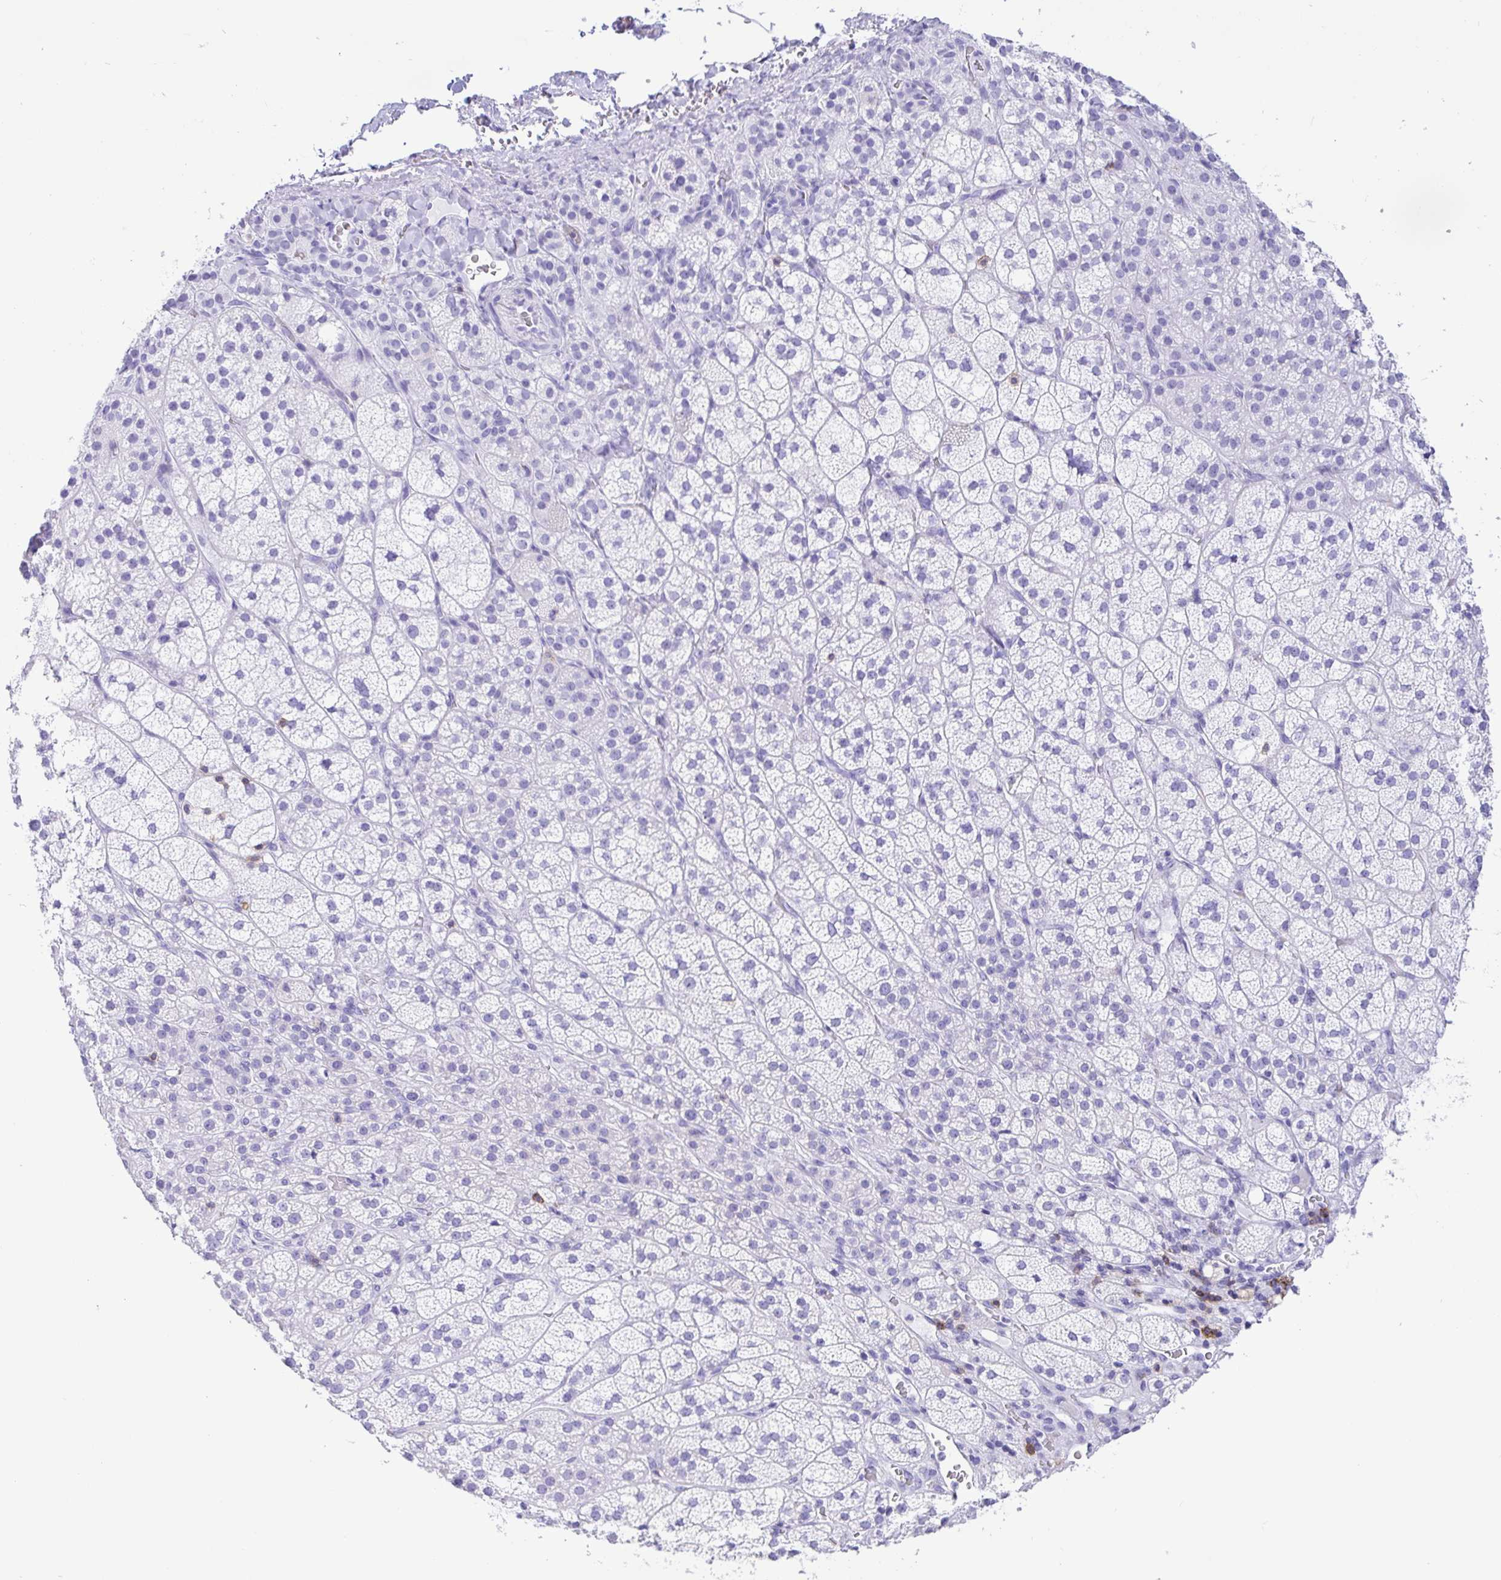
{"staining": {"intensity": "negative", "quantity": "none", "location": "none"}, "tissue": "adrenal gland", "cell_type": "Glandular cells", "image_type": "normal", "snomed": [{"axis": "morphology", "description": "Normal tissue, NOS"}, {"axis": "topography", "description": "Adrenal gland"}], "caption": "This is an immunohistochemistry (IHC) photomicrograph of unremarkable human adrenal gland. There is no positivity in glandular cells.", "gene": "CD5", "patient": {"sex": "female", "age": 60}}